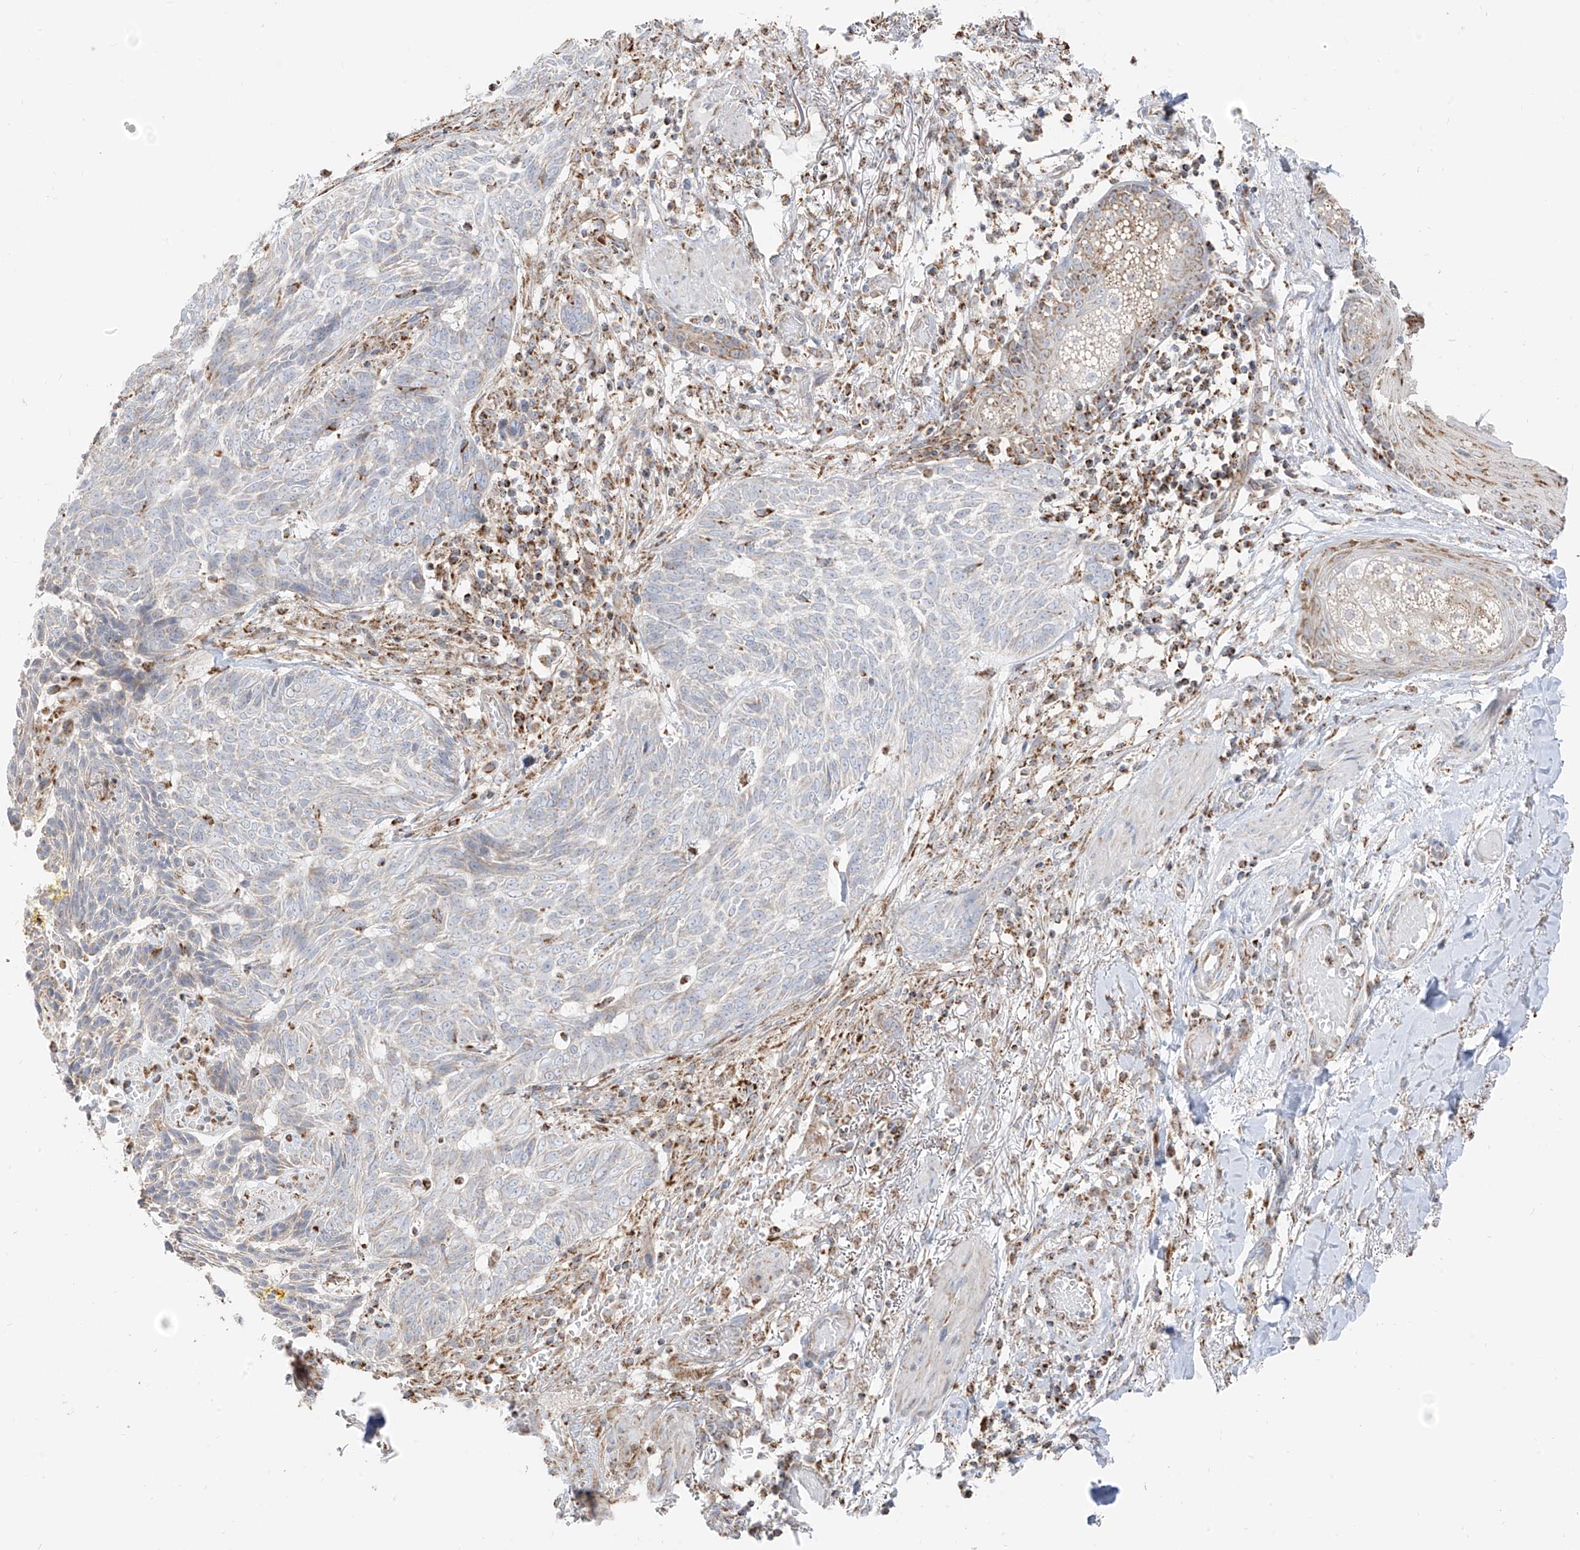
{"staining": {"intensity": "negative", "quantity": "none", "location": "none"}, "tissue": "skin cancer", "cell_type": "Tumor cells", "image_type": "cancer", "snomed": [{"axis": "morphology", "description": "Normal tissue, NOS"}, {"axis": "morphology", "description": "Basal cell carcinoma"}, {"axis": "topography", "description": "Skin"}], "caption": "This histopathology image is of skin cancer (basal cell carcinoma) stained with immunohistochemistry to label a protein in brown with the nuclei are counter-stained blue. There is no staining in tumor cells.", "gene": "ETHE1", "patient": {"sex": "male", "age": 64}}